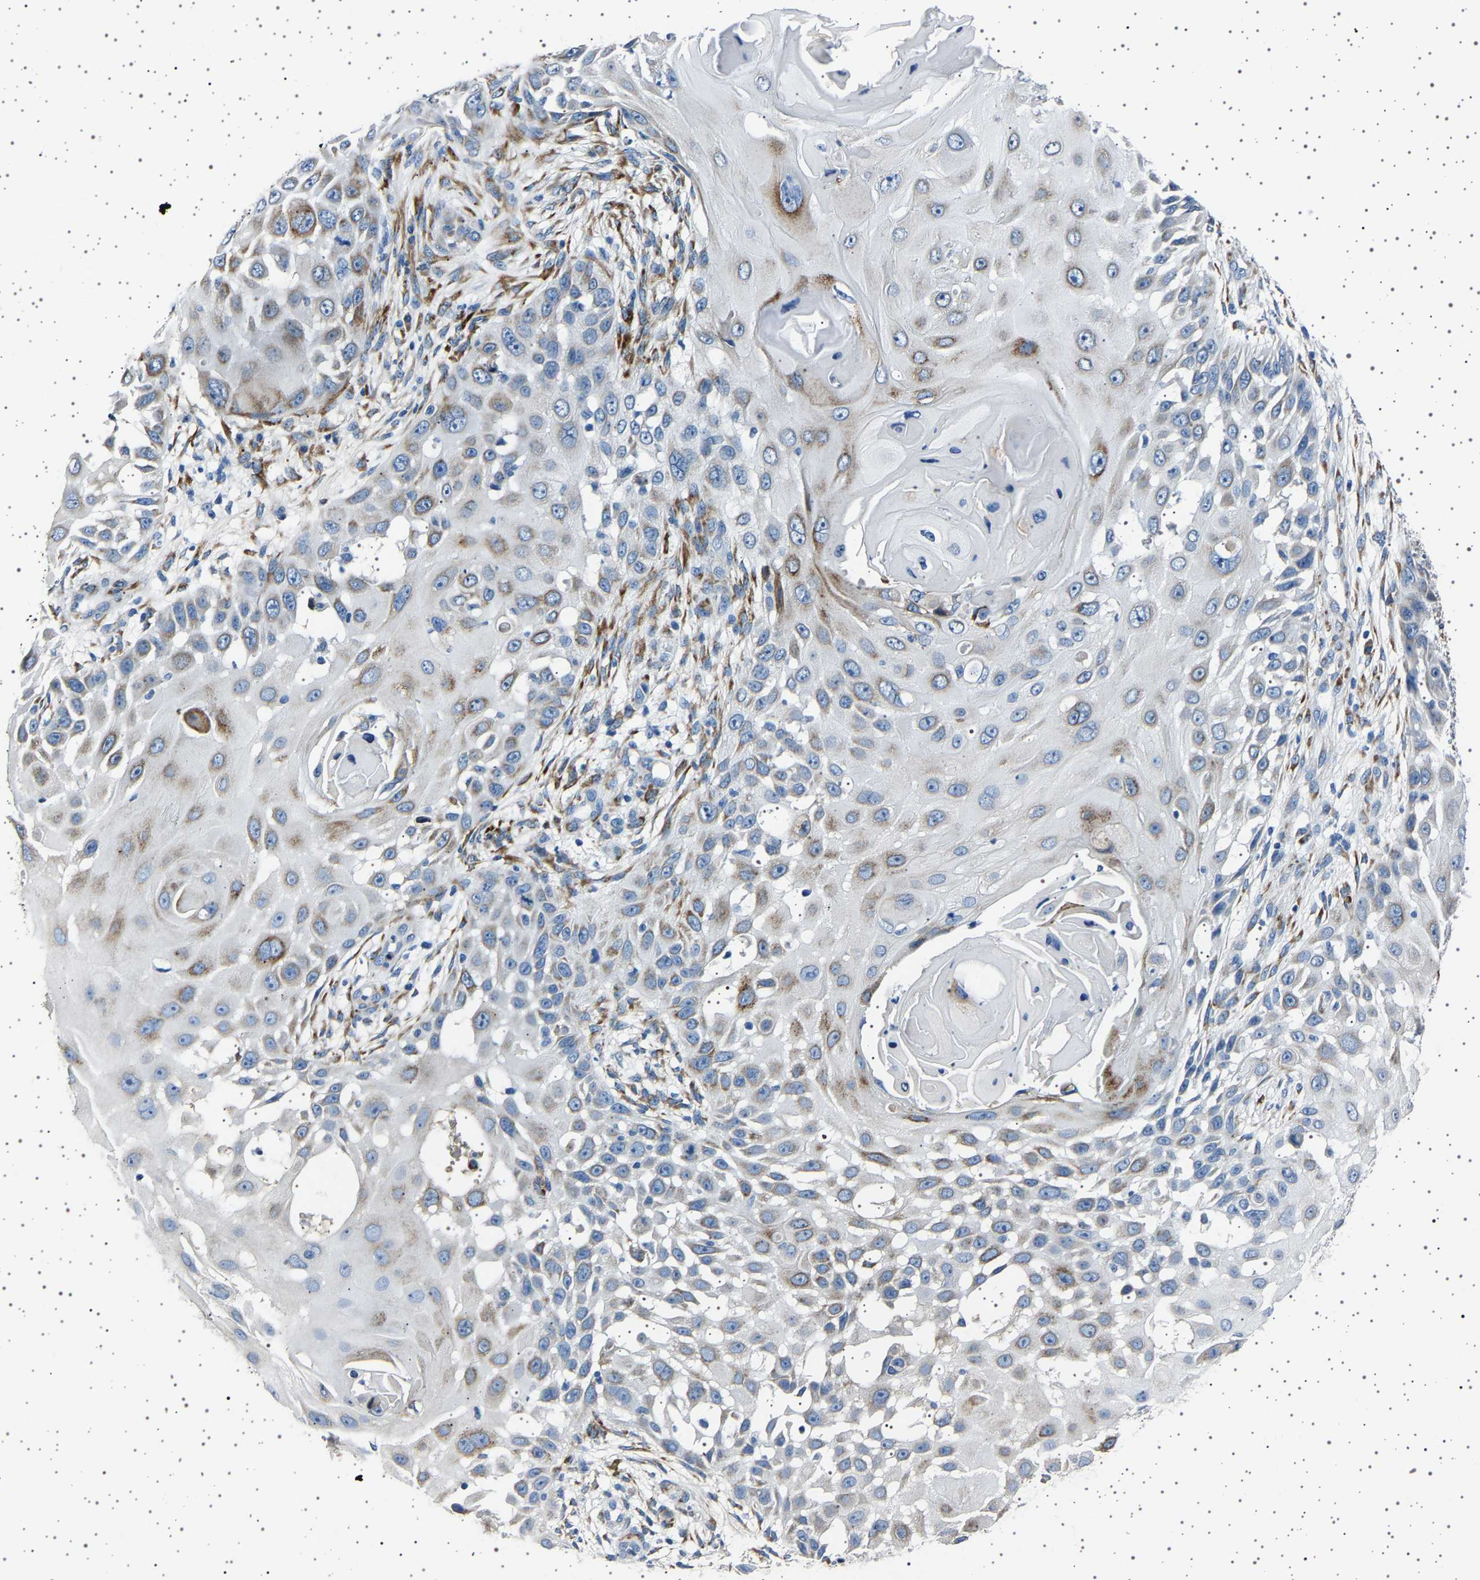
{"staining": {"intensity": "moderate", "quantity": "25%-75%", "location": "cytoplasmic/membranous"}, "tissue": "skin cancer", "cell_type": "Tumor cells", "image_type": "cancer", "snomed": [{"axis": "morphology", "description": "Squamous cell carcinoma, NOS"}, {"axis": "topography", "description": "Skin"}], "caption": "Human squamous cell carcinoma (skin) stained with a protein marker reveals moderate staining in tumor cells.", "gene": "FTCD", "patient": {"sex": "female", "age": 44}}